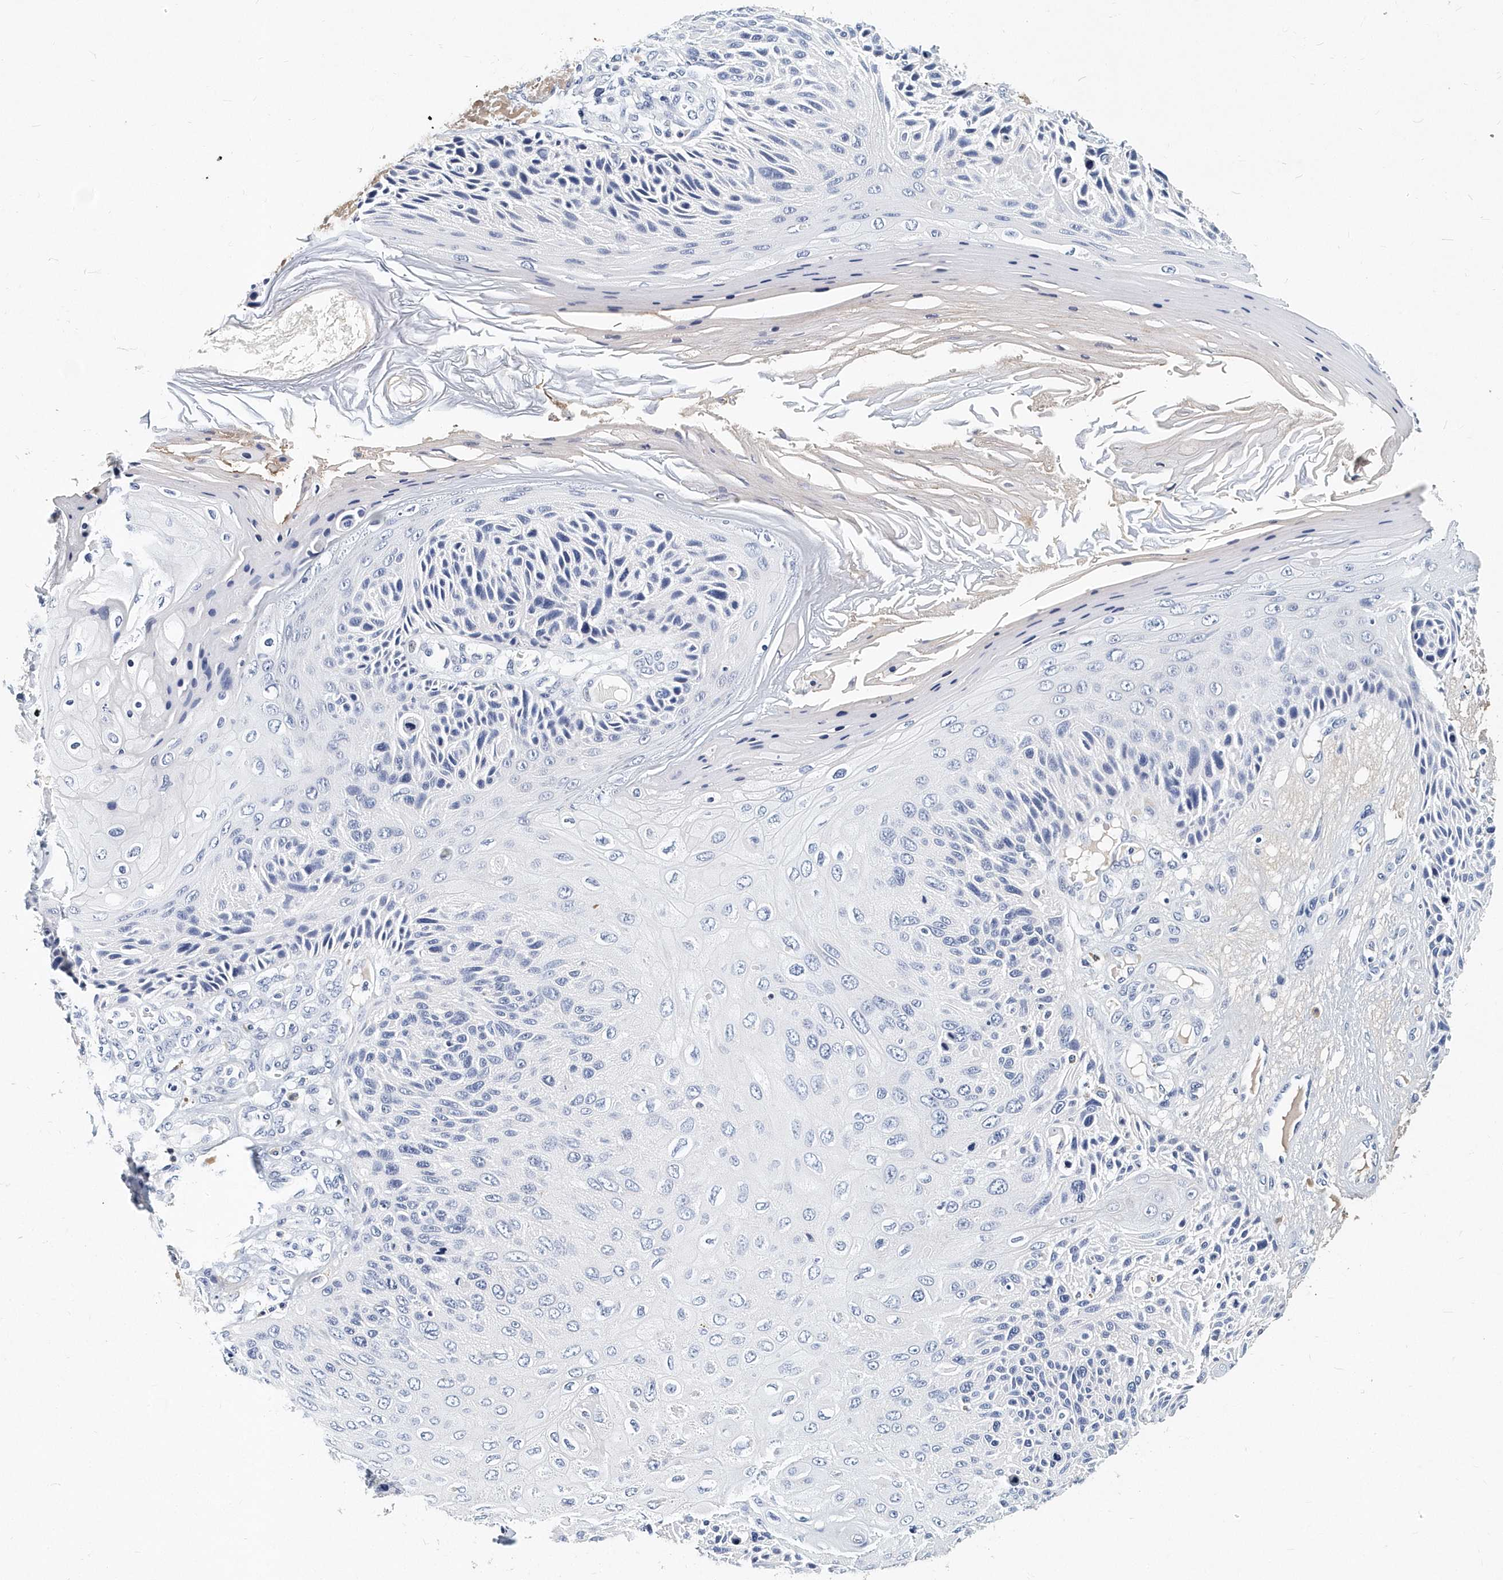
{"staining": {"intensity": "negative", "quantity": "none", "location": "none"}, "tissue": "skin cancer", "cell_type": "Tumor cells", "image_type": "cancer", "snomed": [{"axis": "morphology", "description": "Squamous cell carcinoma, NOS"}, {"axis": "topography", "description": "Skin"}], "caption": "DAB immunohistochemical staining of human squamous cell carcinoma (skin) exhibits no significant expression in tumor cells.", "gene": "ITGA2B", "patient": {"sex": "female", "age": 88}}